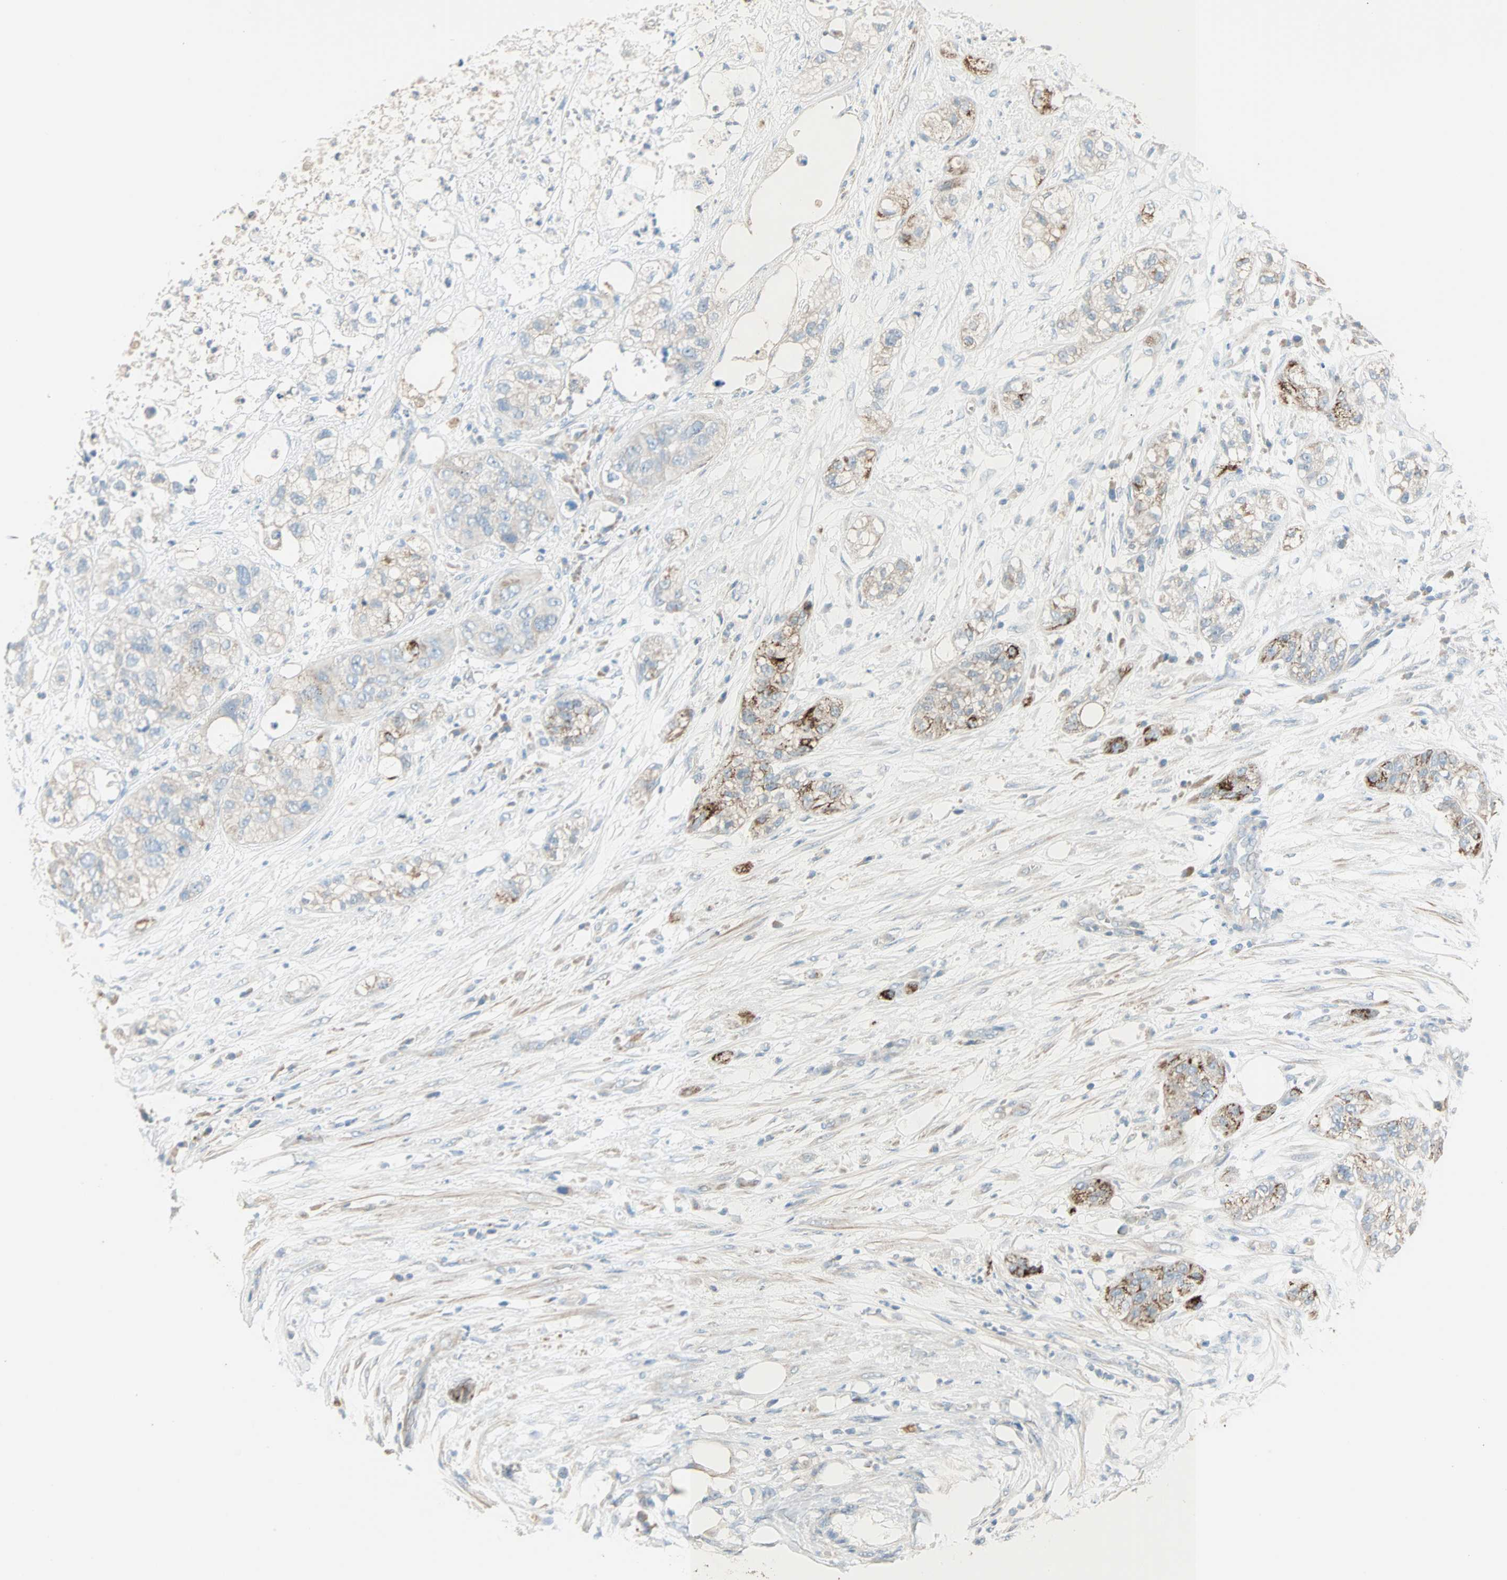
{"staining": {"intensity": "strong", "quantity": "25%-75%", "location": "cytoplasmic/membranous"}, "tissue": "pancreatic cancer", "cell_type": "Tumor cells", "image_type": "cancer", "snomed": [{"axis": "morphology", "description": "Adenocarcinoma, NOS"}, {"axis": "topography", "description": "Pancreas"}], "caption": "Tumor cells show strong cytoplasmic/membranous staining in approximately 25%-75% of cells in pancreatic adenocarcinoma.", "gene": "ACVRL1", "patient": {"sex": "female", "age": 78}}